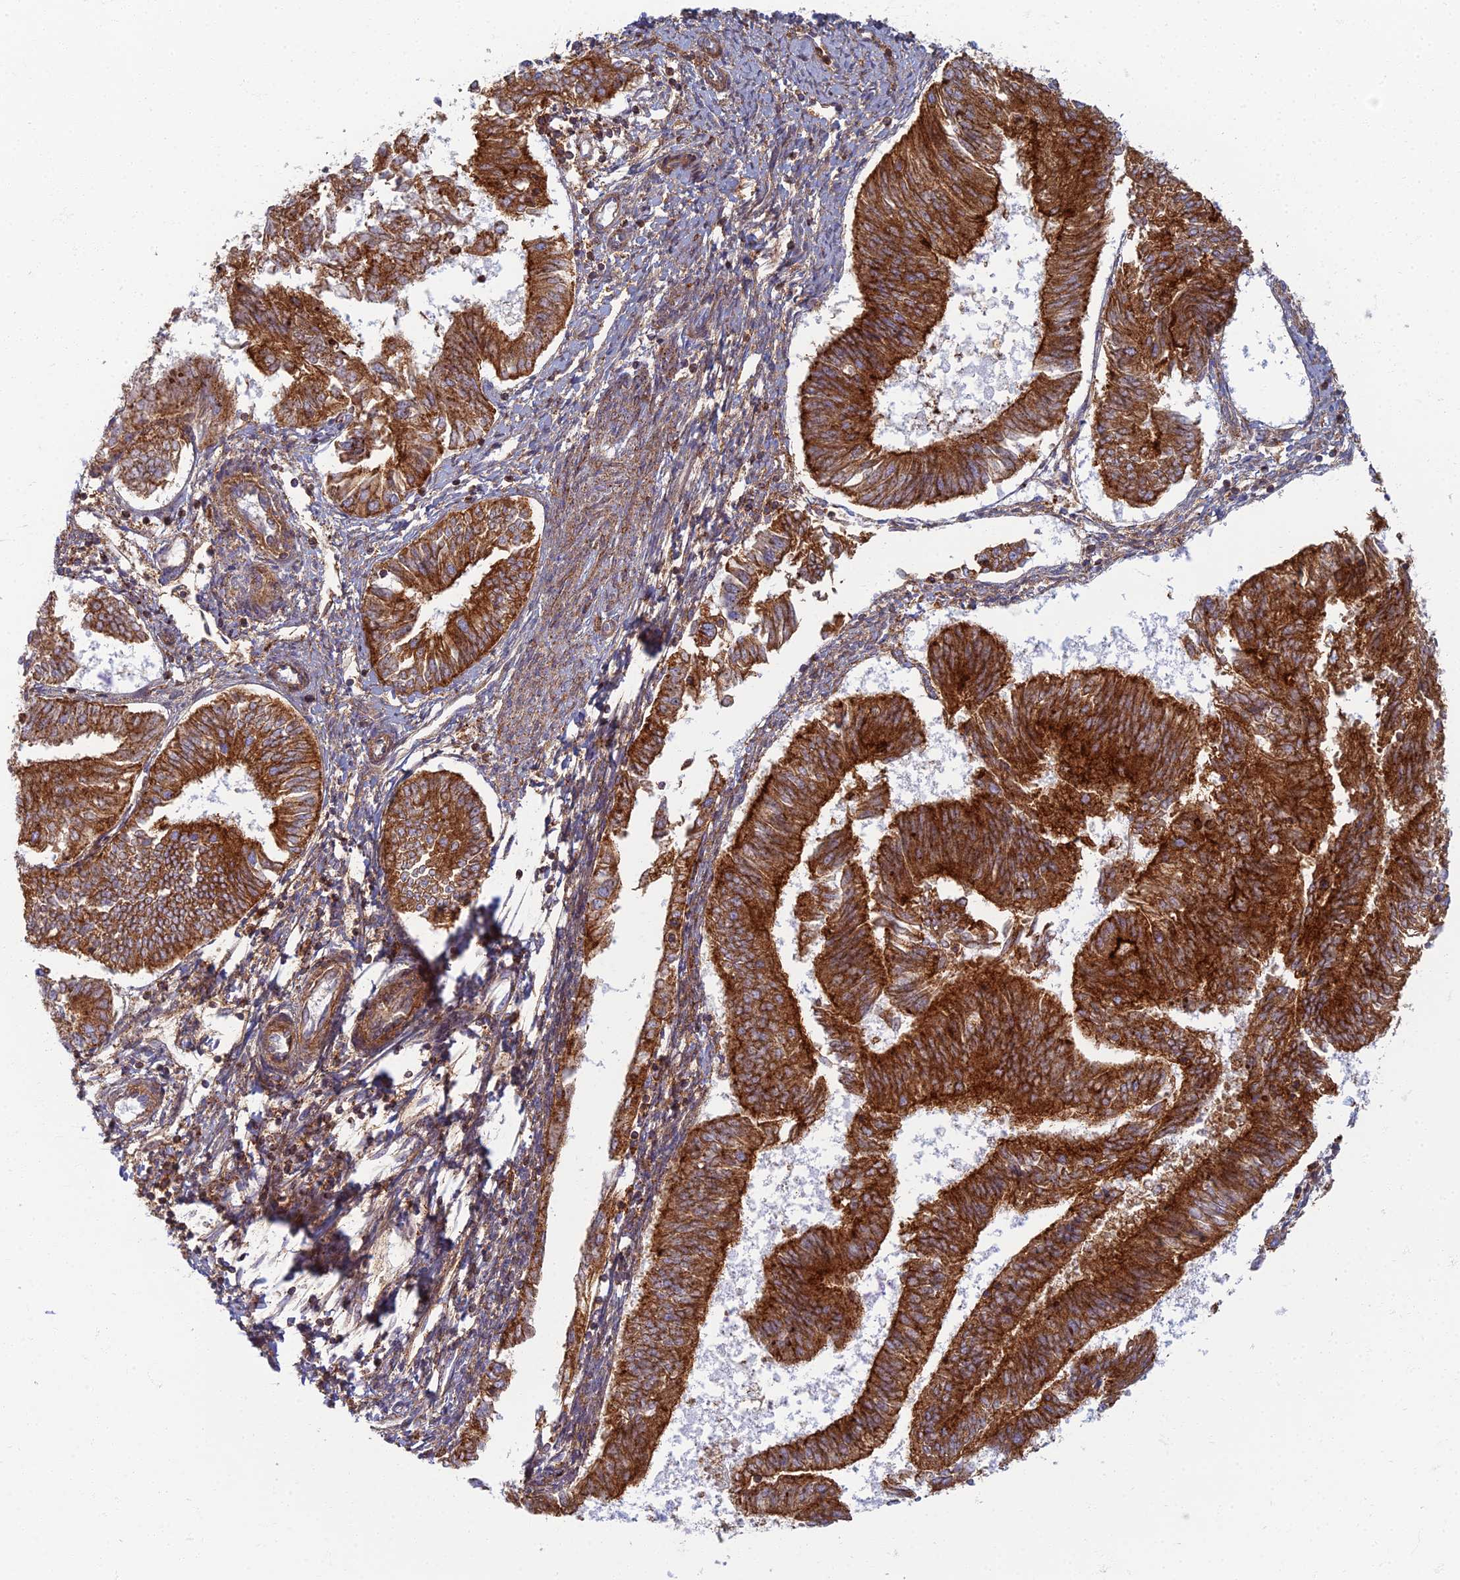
{"staining": {"intensity": "strong", "quantity": ">75%", "location": "cytoplasmic/membranous"}, "tissue": "endometrial cancer", "cell_type": "Tumor cells", "image_type": "cancer", "snomed": [{"axis": "morphology", "description": "Adenocarcinoma, NOS"}, {"axis": "topography", "description": "Endometrium"}], "caption": "Strong cytoplasmic/membranous expression is appreciated in approximately >75% of tumor cells in endometrial cancer (adenocarcinoma).", "gene": "CHMP4B", "patient": {"sex": "female", "age": 58}}